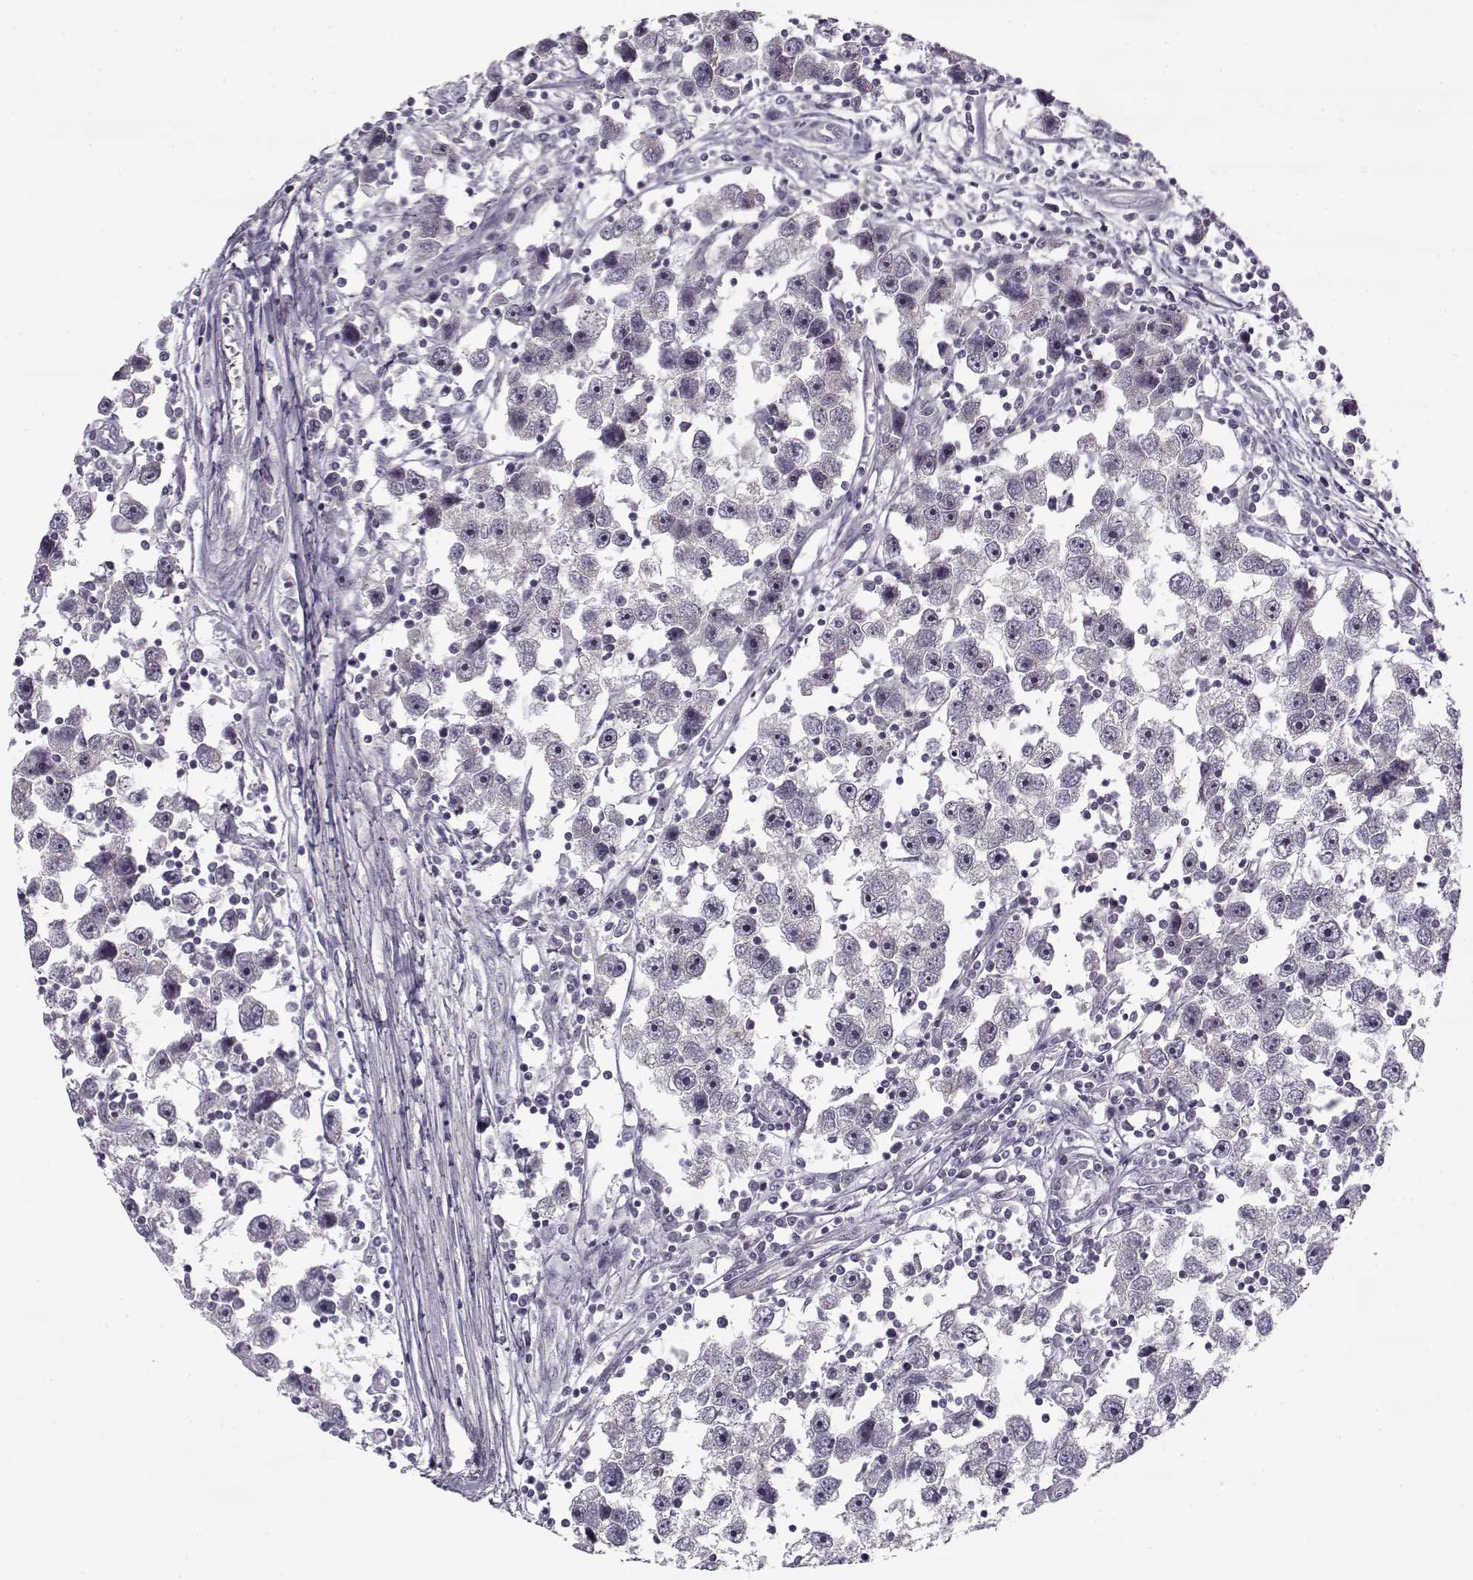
{"staining": {"intensity": "negative", "quantity": "none", "location": "none"}, "tissue": "testis cancer", "cell_type": "Tumor cells", "image_type": "cancer", "snomed": [{"axis": "morphology", "description": "Seminoma, NOS"}, {"axis": "topography", "description": "Testis"}], "caption": "Seminoma (testis) was stained to show a protein in brown. There is no significant staining in tumor cells.", "gene": "PNMT", "patient": {"sex": "male", "age": 30}}